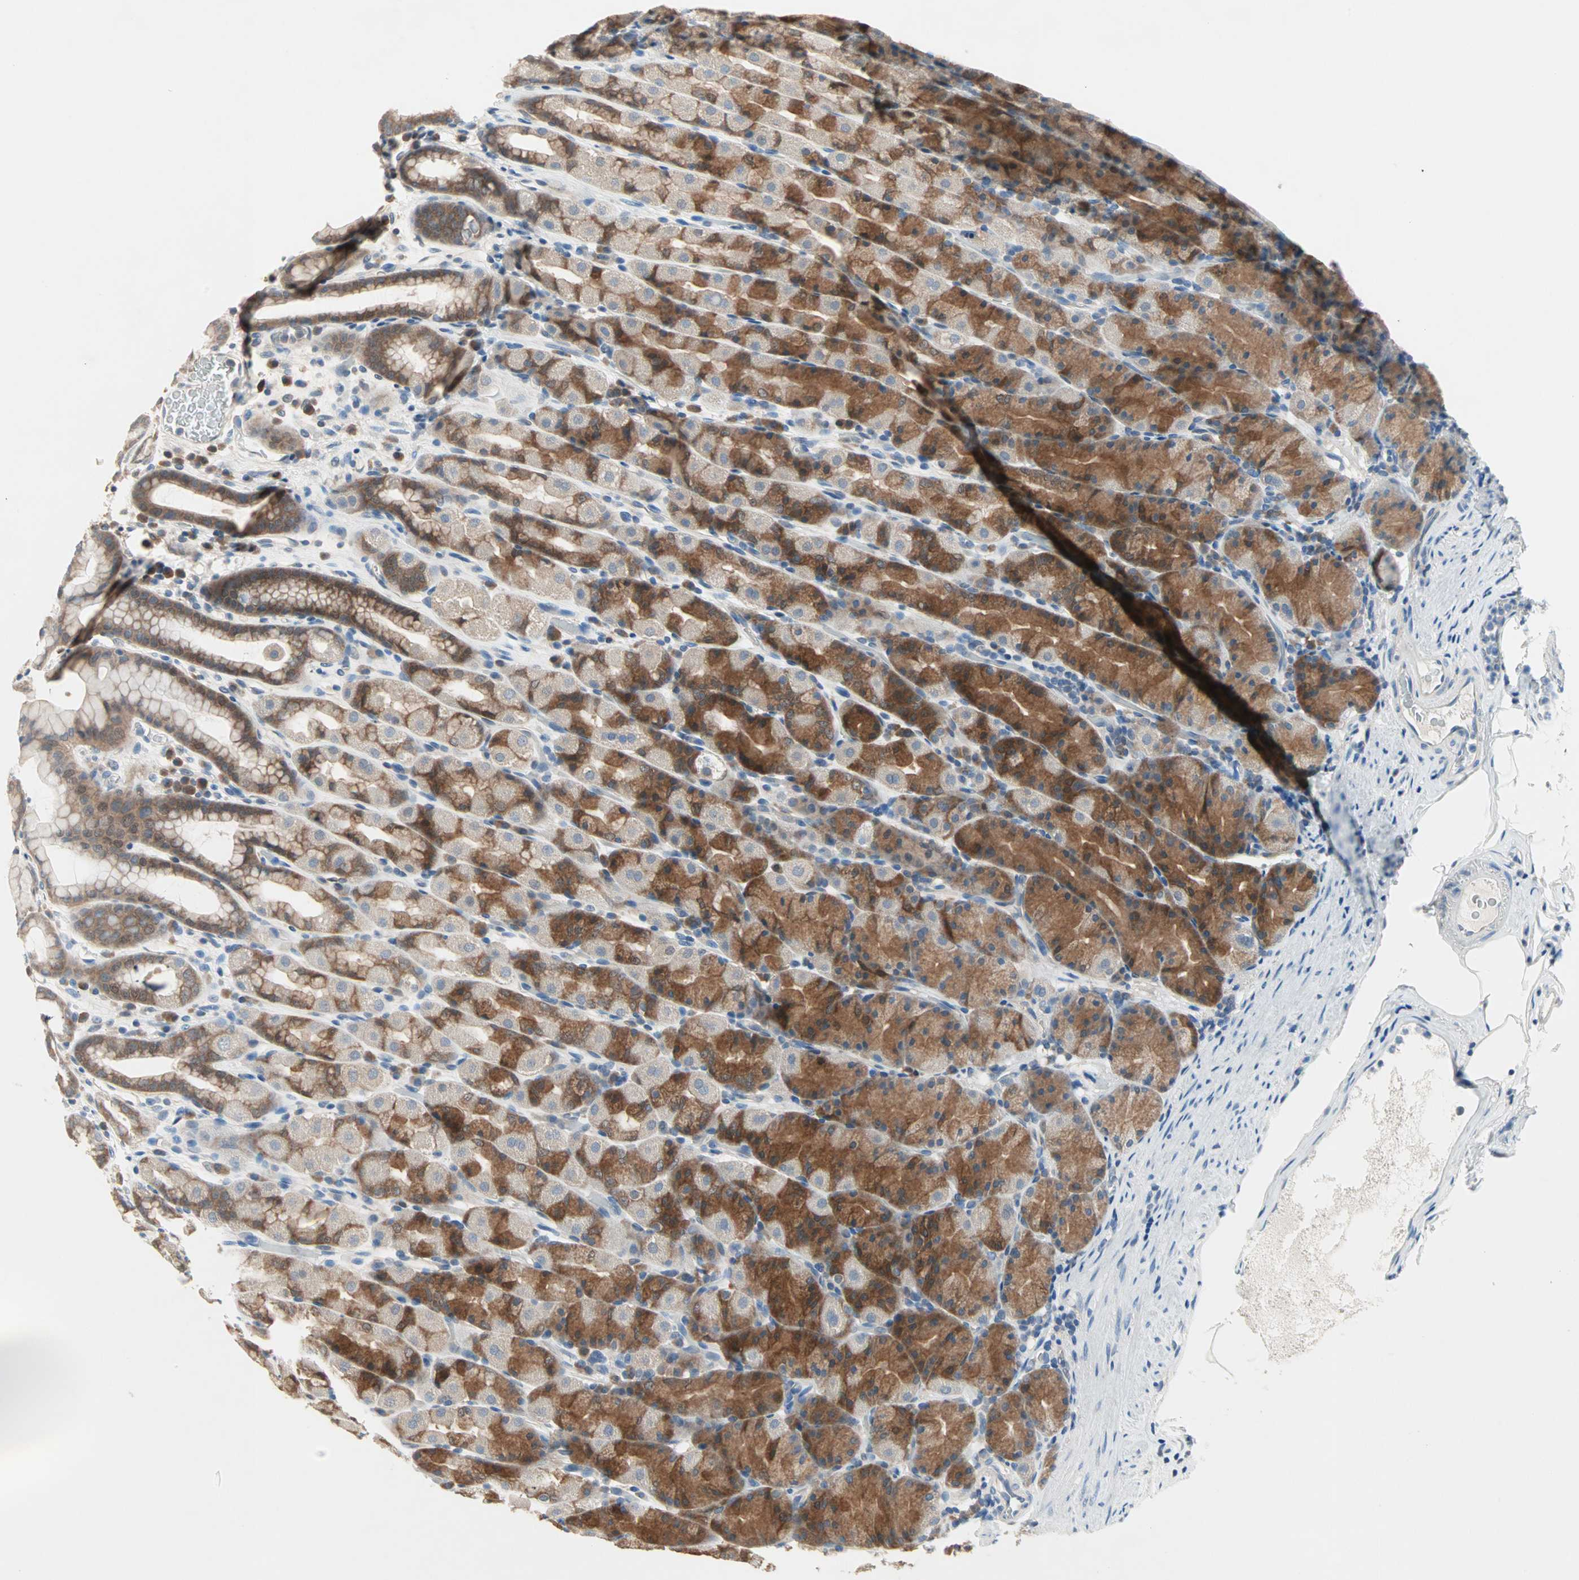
{"staining": {"intensity": "moderate", "quantity": "25%-75%", "location": "cytoplasmic/membranous"}, "tissue": "stomach", "cell_type": "Glandular cells", "image_type": "normal", "snomed": [{"axis": "morphology", "description": "Normal tissue, NOS"}, {"axis": "topography", "description": "Stomach, upper"}], "caption": "Glandular cells show medium levels of moderate cytoplasmic/membranous positivity in approximately 25%-75% of cells in unremarkable stomach.", "gene": "MPI", "patient": {"sex": "male", "age": 68}}